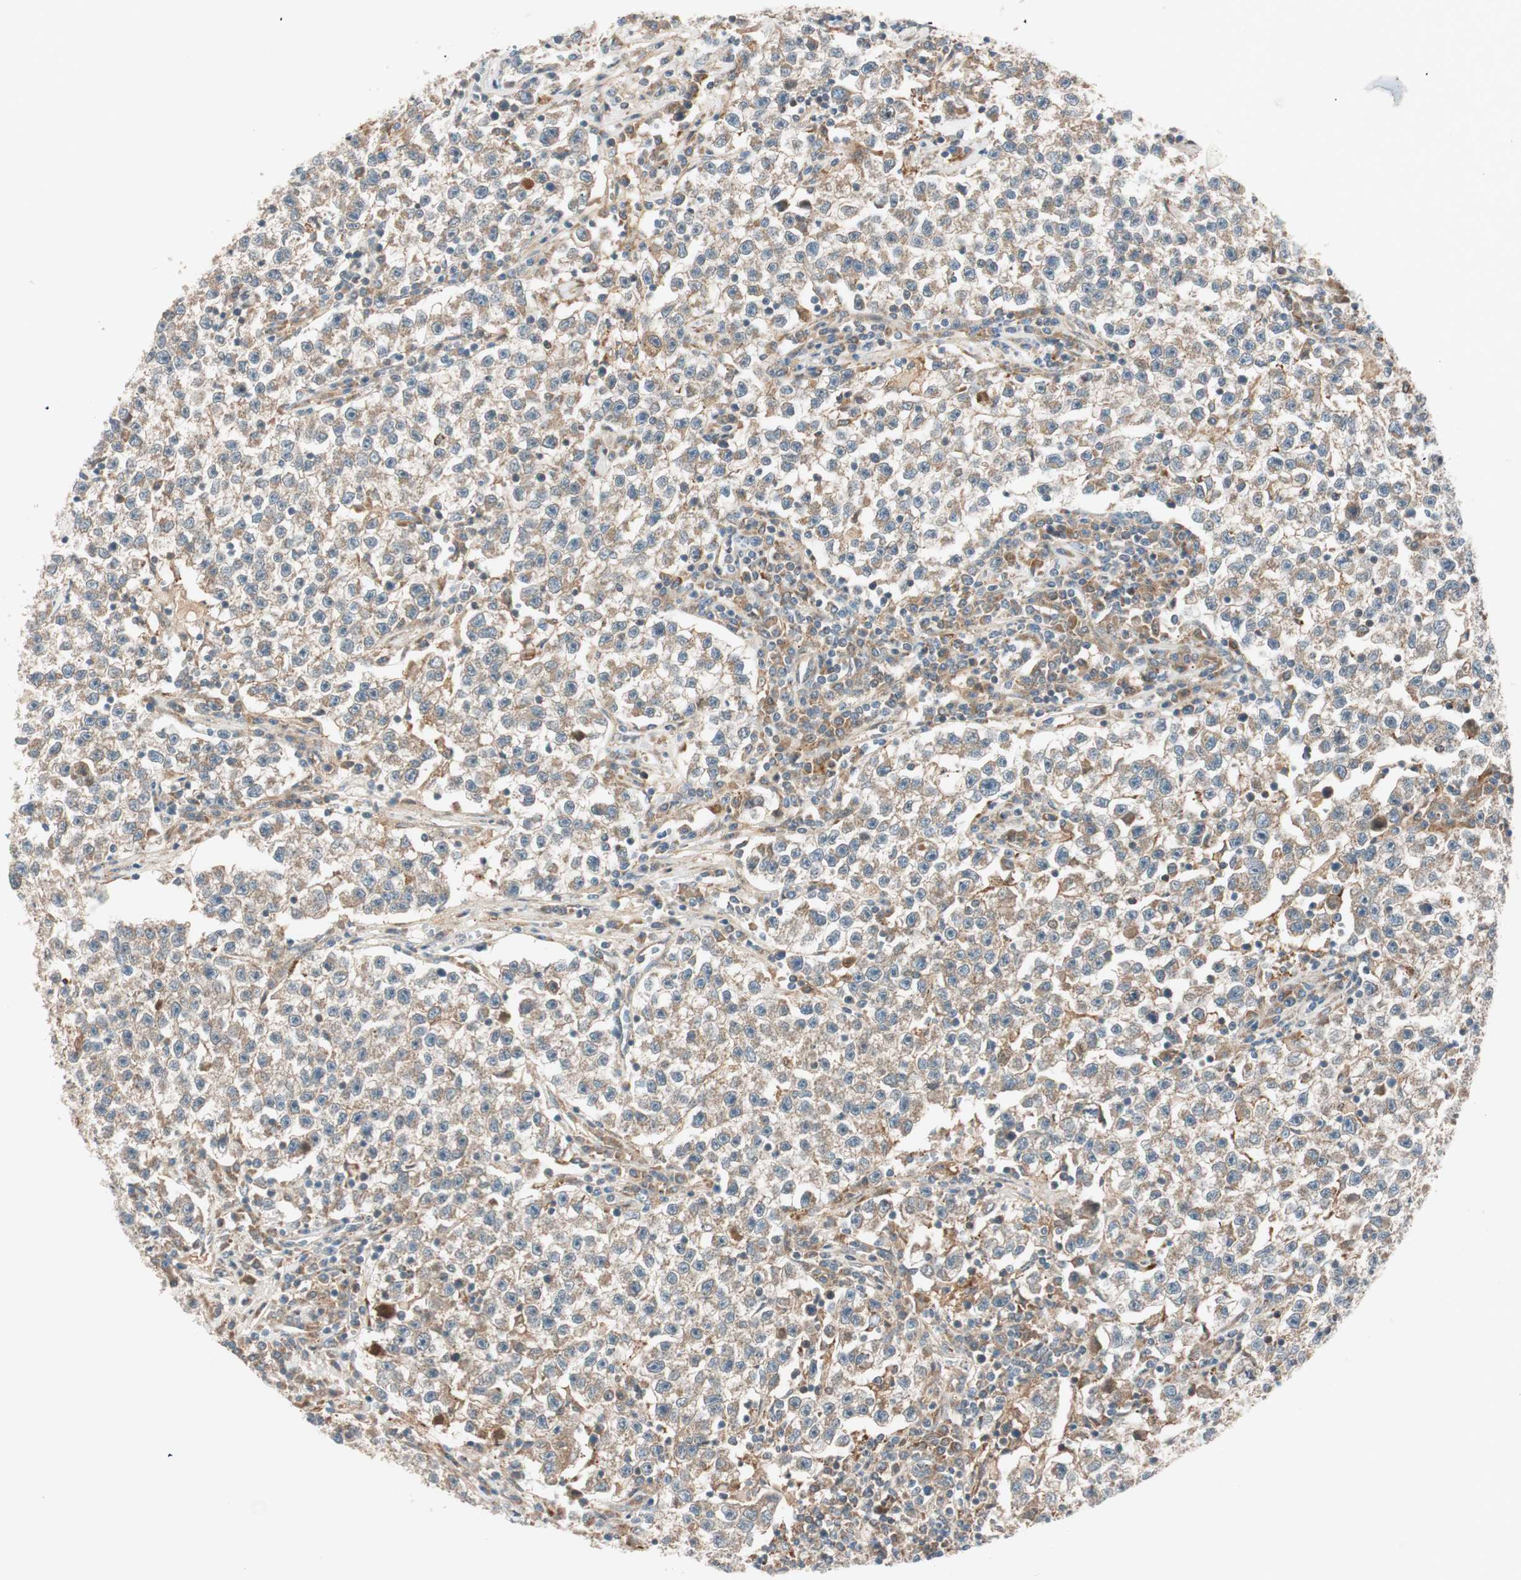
{"staining": {"intensity": "weak", "quantity": "25%-75%", "location": "cytoplasmic/membranous"}, "tissue": "testis cancer", "cell_type": "Tumor cells", "image_type": "cancer", "snomed": [{"axis": "morphology", "description": "Seminoma, NOS"}, {"axis": "topography", "description": "Testis"}], "caption": "Testis cancer (seminoma) was stained to show a protein in brown. There is low levels of weak cytoplasmic/membranous positivity in approximately 25%-75% of tumor cells. (DAB (3,3'-diaminobenzidine) IHC with brightfield microscopy, high magnification).", "gene": "ABI1", "patient": {"sex": "male", "age": 22}}